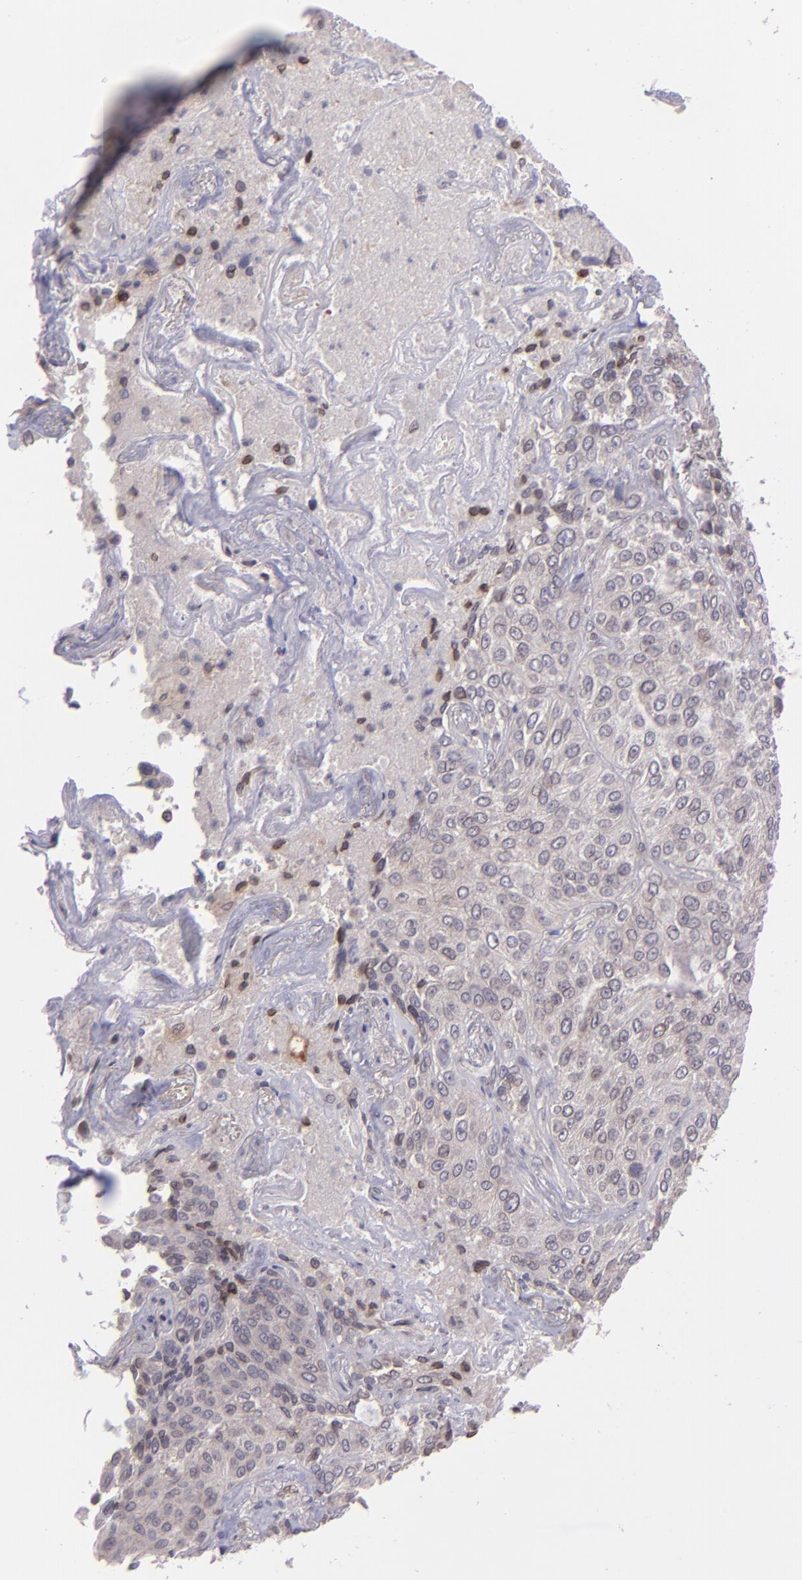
{"staining": {"intensity": "weak", "quantity": "<25%", "location": "cytoplasmic/membranous"}, "tissue": "lung cancer", "cell_type": "Tumor cells", "image_type": "cancer", "snomed": [{"axis": "morphology", "description": "Squamous cell carcinoma, NOS"}, {"axis": "topography", "description": "Lung"}], "caption": "Immunohistochemistry (IHC) of lung cancer demonstrates no positivity in tumor cells.", "gene": "NUP62CL", "patient": {"sex": "male", "age": 54}}